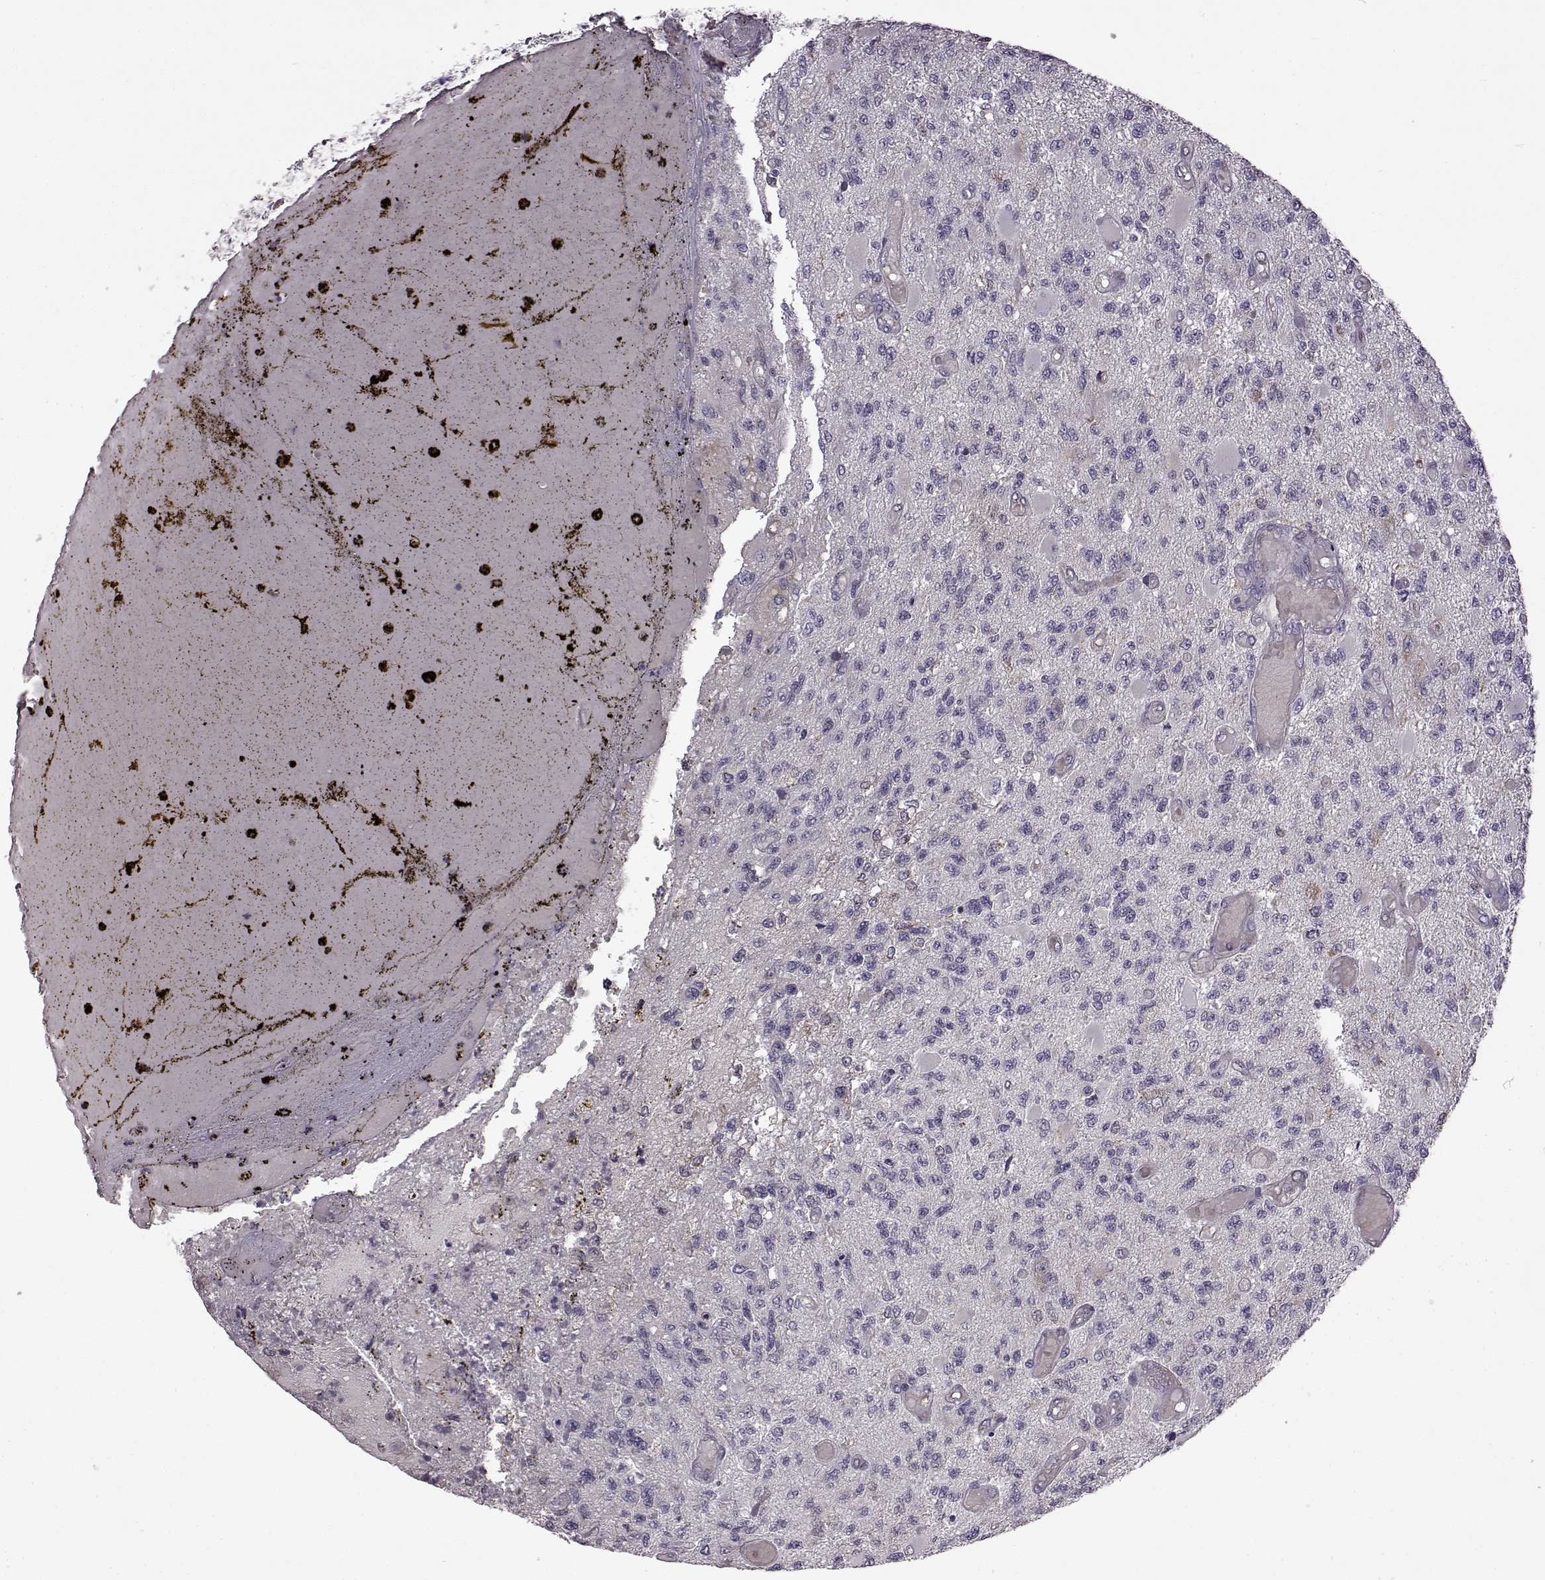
{"staining": {"intensity": "negative", "quantity": "none", "location": "none"}, "tissue": "glioma", "cell_type": "Tumor cells", "image_type": "cancer", "snomed": [{"axis": "morphology", "description": "Glioma, malignant, High grade"}, {"axis": "topography", "description": "Brain"}], "caption": "A high-resolution photomicrograph shows IHC staining of glioma, which reveals no significant positivity in tumor cells.", "gene": "B3GNT6", "patient": {"sex": "female", "age": 63}}